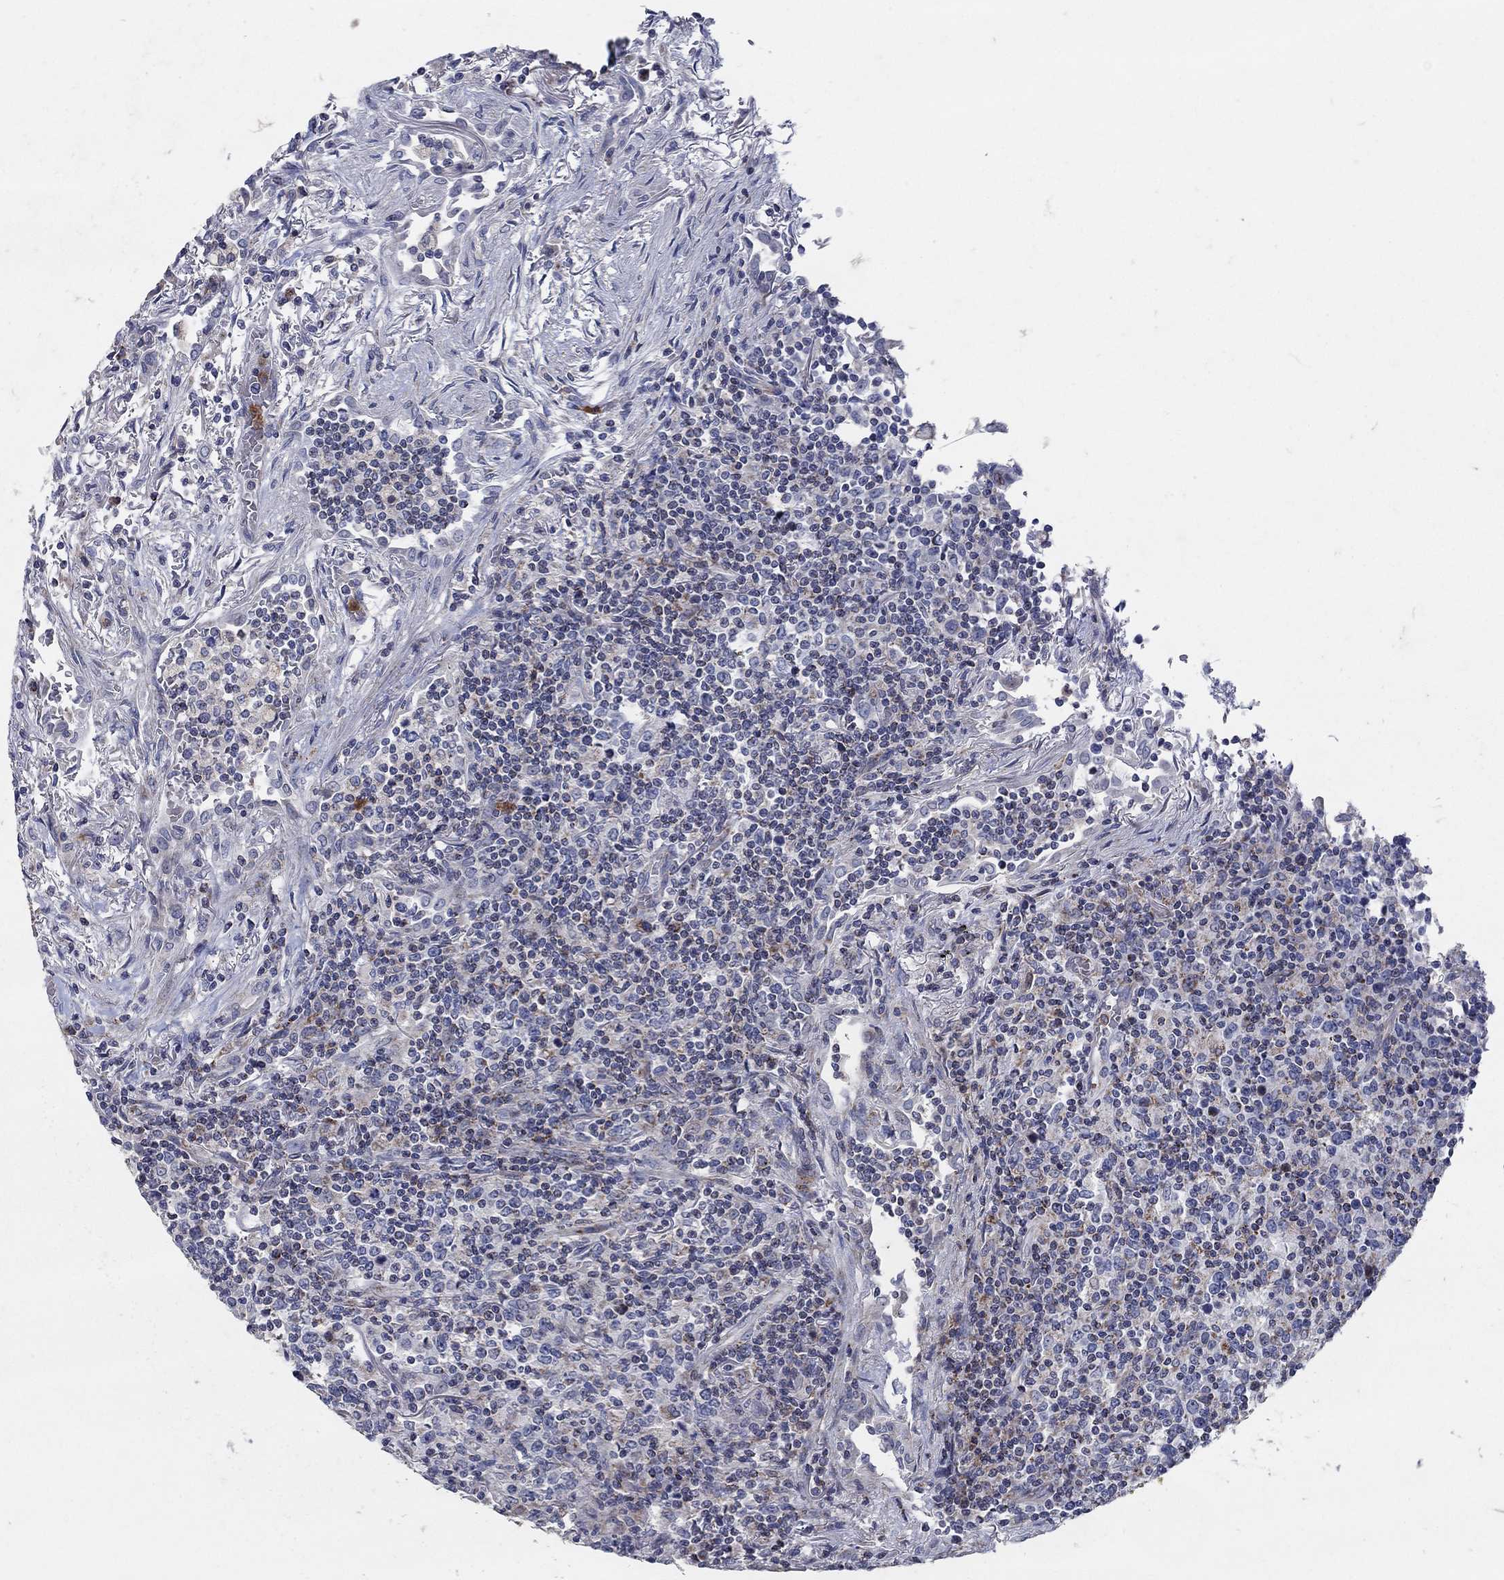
{"staining": {"intensity": "moderate", "quantity": "25%-75%", "location": "cytoplasmic/membranous"}, "tissue": "lymphoma", "cell_type": "Tumor cells", "image_type": "cancer", "snomed": [{"axis": "morphology", "description": "Malignant lymphoma, non-Hodgkin's type, High grade"}, {"axis": "topography", "description": "Lung"}], "caption": "A medium amount of moderate cytoplasmic/membranous positivity is appreciated in about 25%-75% of tumor cells in high-grade malignant lymphoma, non-Hodgkin's type tissue.", "gene": "HMX2", "patient": {"sex": "male", "age": 79}}